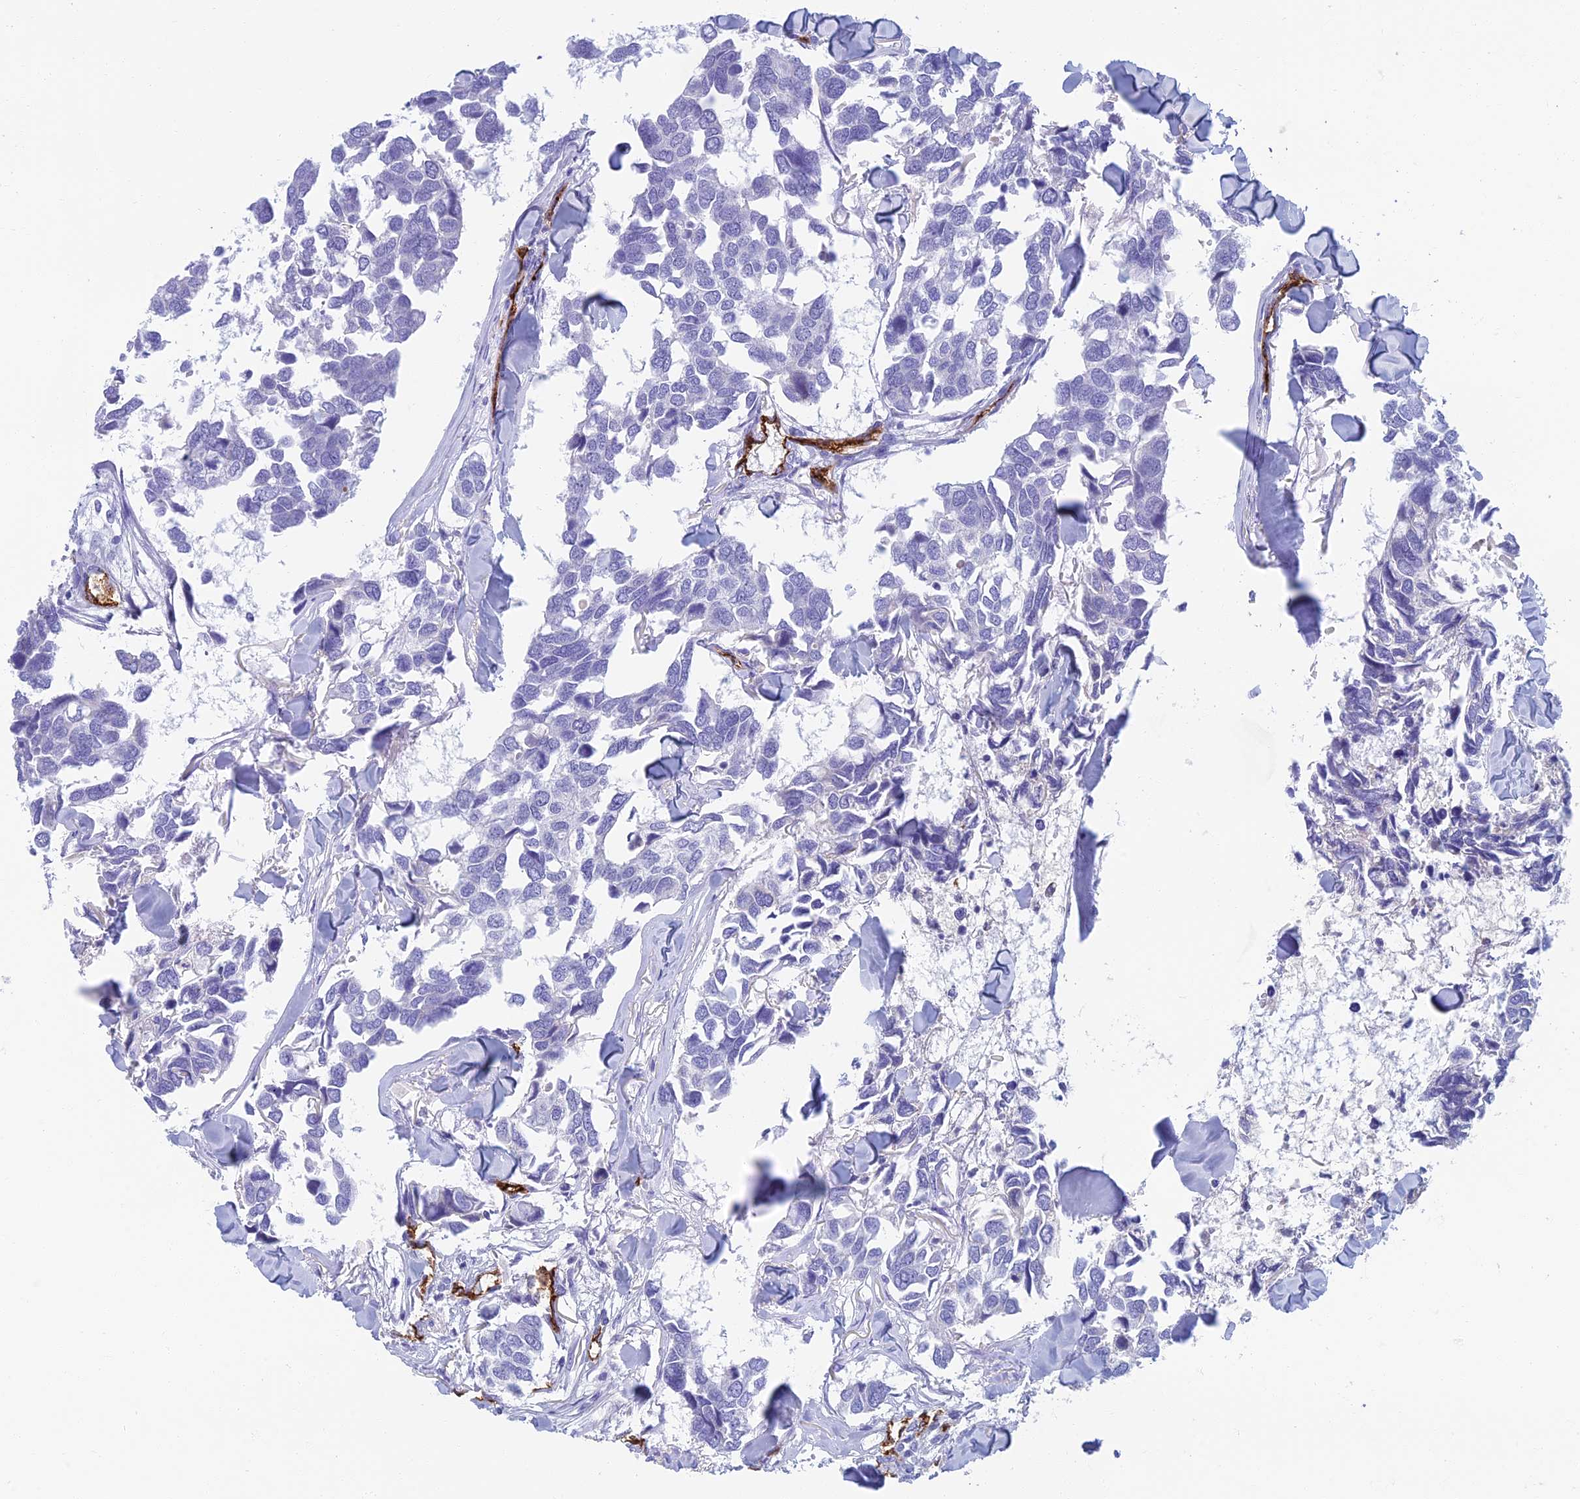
{"staining": {"intensity": "negative", "quantity": "none", "location": "none"}, "tissue": "breast cancer", "cell_type": "Tumor cells", "image_type": "cancer", "snomed": [{"axis": "morphology", "description": "Duct carcinoma"}, {"axis": "topography", "description": "Breast"}], "caption": "High magnification brightfield microscopy of breast infiltrating ductal carcinoma stained with DAB (3,3'-diaminobenzidine) (brown) and counterstained with hematoxylin (blue): tumor cells show no significant positivity.", "gene": "ETFRF1", "patient": {"sex": "female", "age": 83}}